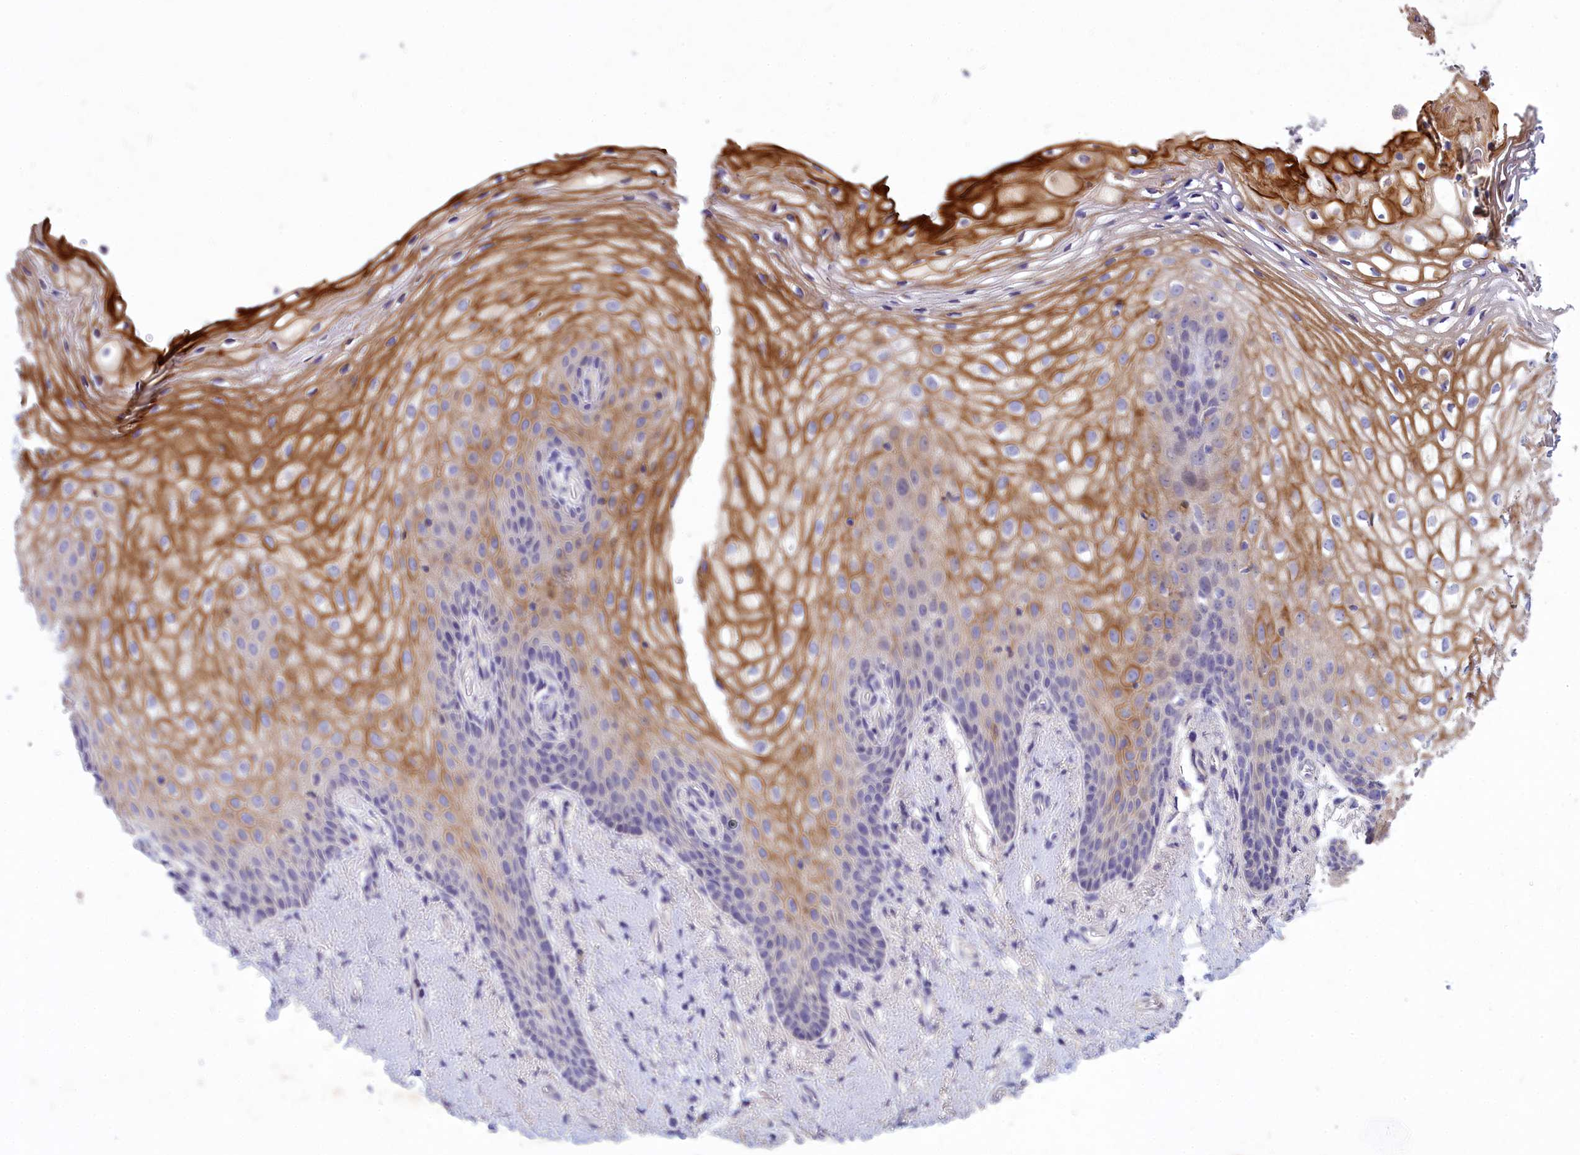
{"staining": {"intensity": "moderate", "quantity": "25%-75%", "location": "cytoplasmic/membranous"}, "tissue": "vagina", "cell_type": "Squamous epithelial cells", "image_type": "normal", "snomed": [{"axis": "morphology", "description": "Normal tissue, NOS"}, {"axis": "topography", "description": "Vagina"}], "caption": "Brown immunohistochemical staining in normal vagina shows moderate cytoplasmic/membranous positivity in approximately 25%-75% of squamous epithelial cells.", "gene": "DEFB119", "patient": {"sex": "female", "age": 60}}